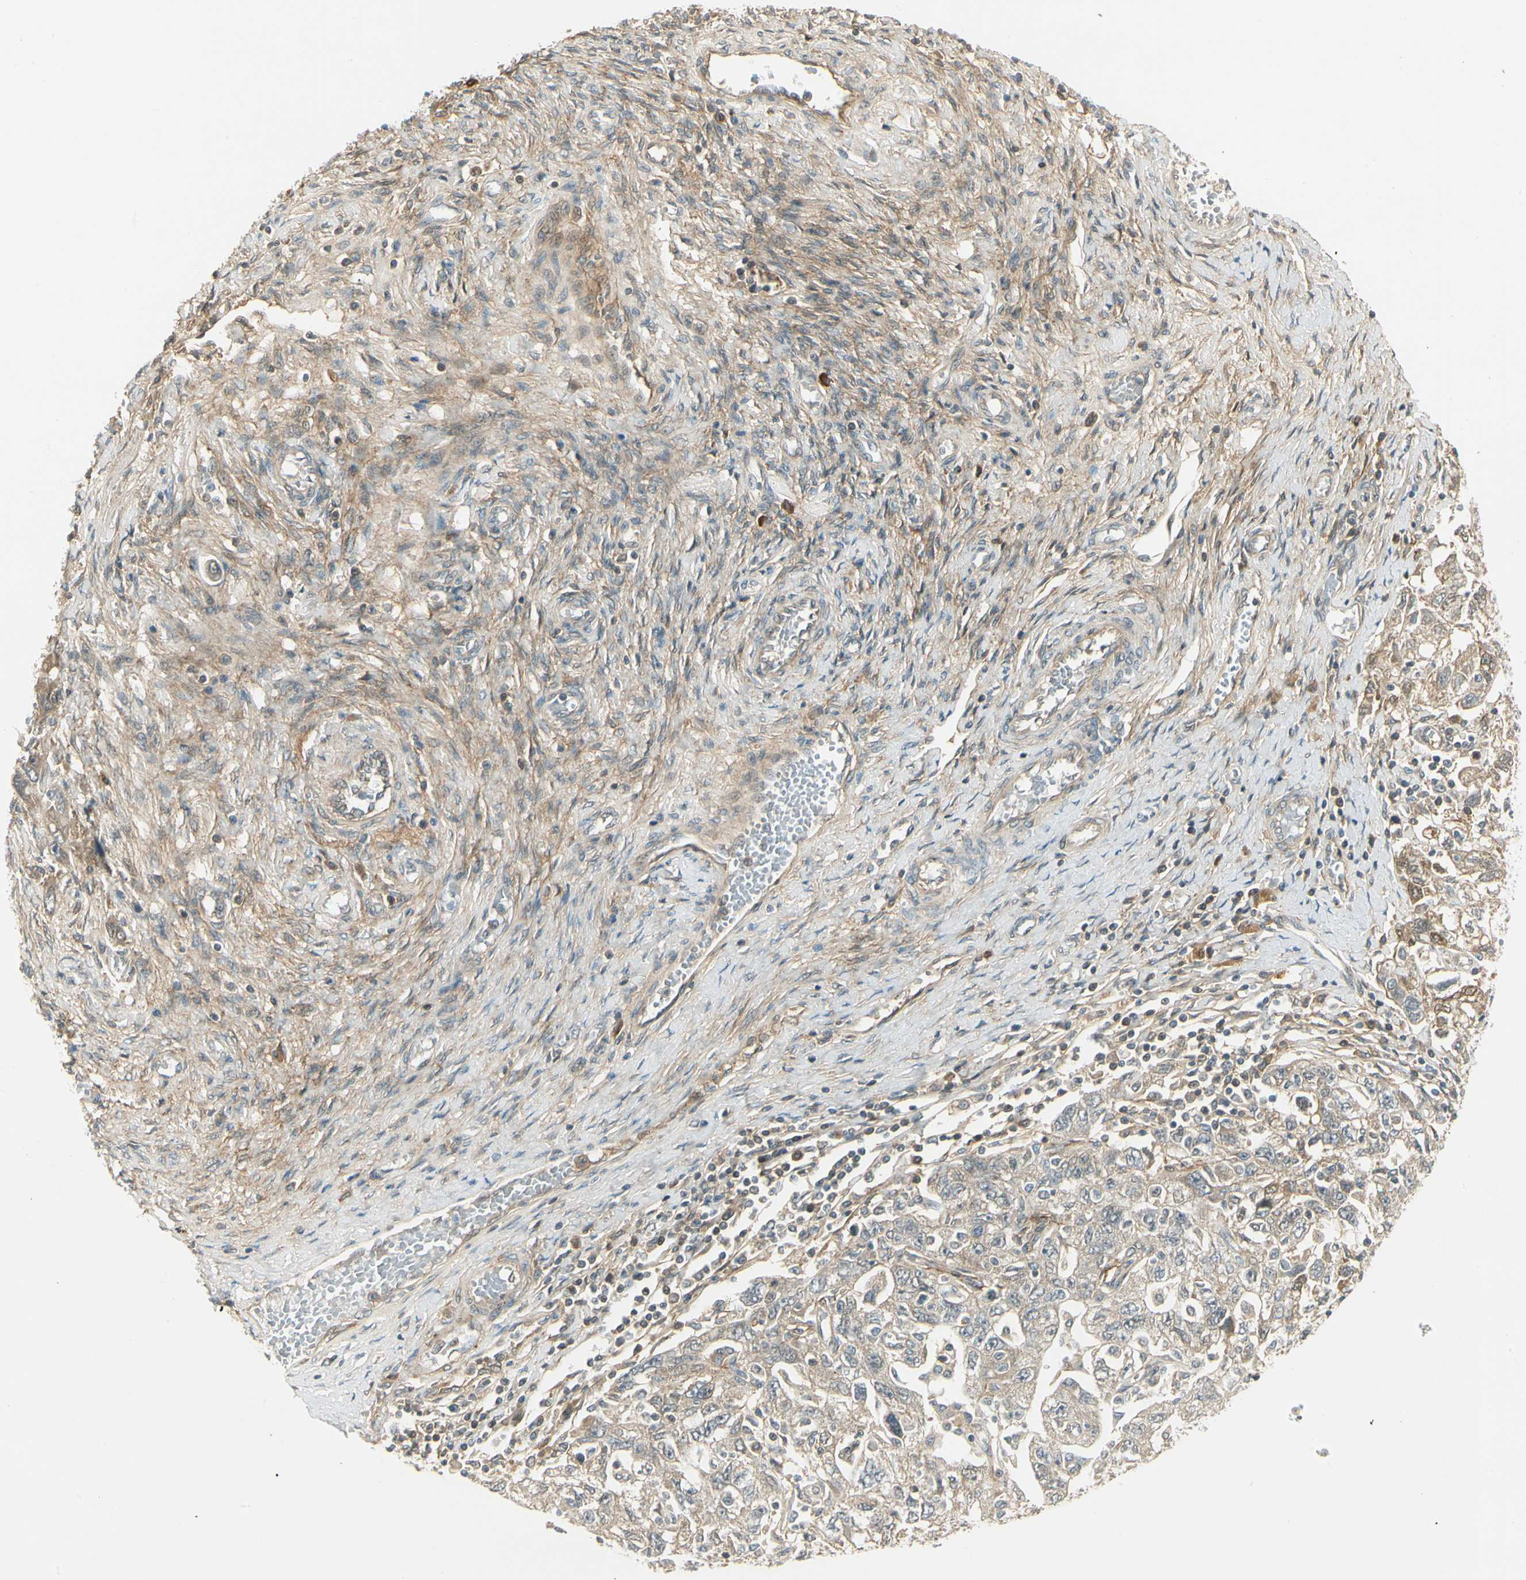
{"staining": {"intensity": "weak", "quantity": "<25%", "location": "cytoplasmic/membranous"}, "tissue": "ovarian cancer", "cell_type": "Tumor cells", "image_type": "cancer", "snomed": [{"axis": "morphology", "description": "Carcinoma, NOS"}, {"axis": "morphology", "description": "Cystadenocarcinoma, serous, NOS"}, {"axis": "topography", "description": "Ovary"}], "caption": "Human ovarian serous cystadenocarcinoma stained for a protein using IHC displays no expression in tumor cells.", "gene": "EPHB3", "patient": {"sex": "female", "age": 69}}